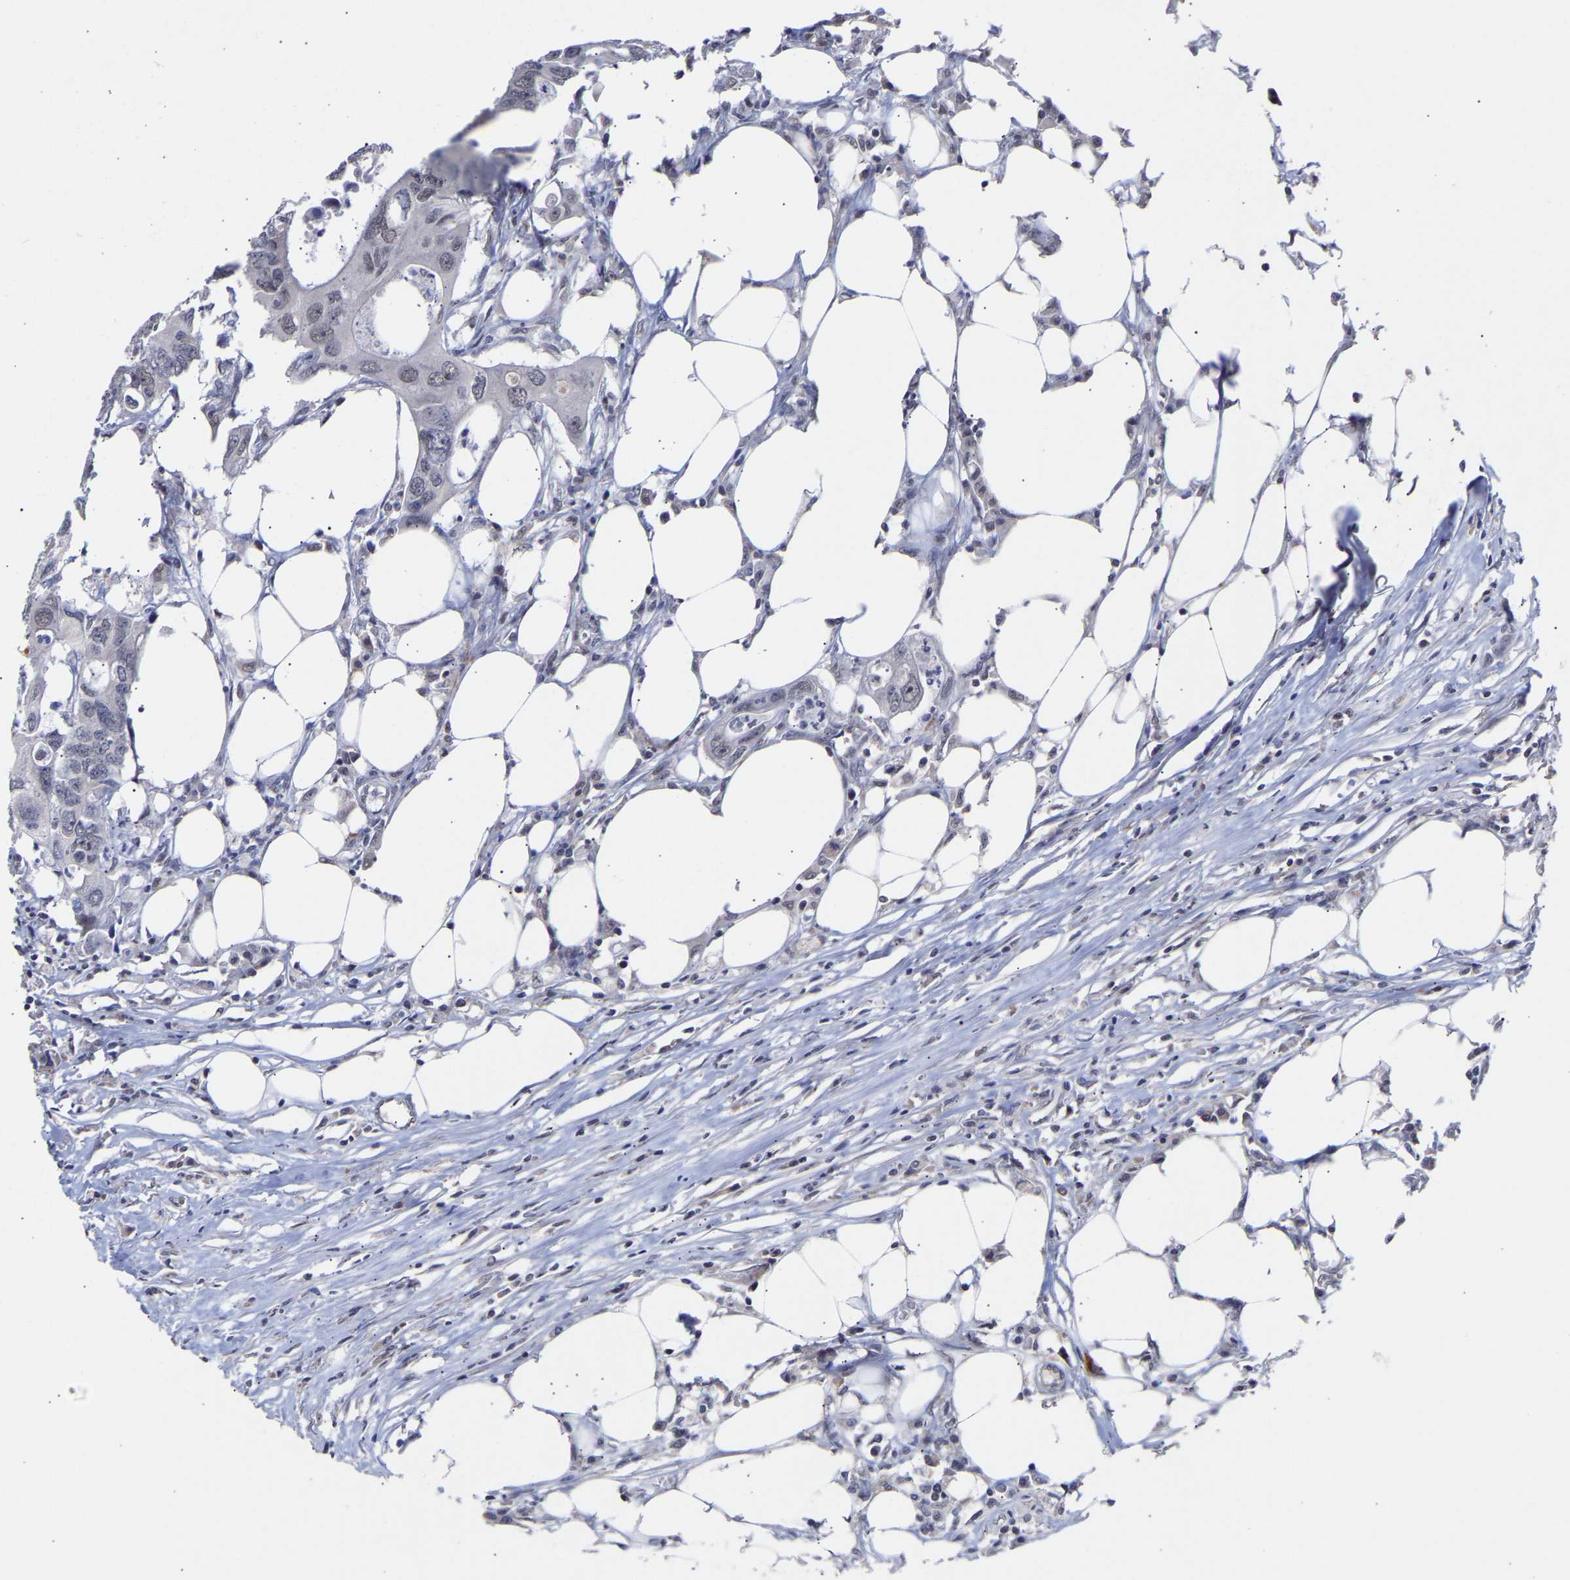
{"staining": {"intensity": "negative", "quantity": "none", "location": "none"}, "tissue": "colorectal cancer", "cell_type": "Tumor cells", "image_type": "cancer", "snomed": [{"axis": "morphology", "description": "Adenocarcinoma, NOS"}, {"axis": "topography", "description": "Colon"}], "caption": "Colorectal cancer (adenocarcinoma) was stained to show a protein in brown. There is no significant staining in tumor cells. Nuclei are stained in blue.", "gene": "RBM15", "patient": {"sex": "male", "age": 71}}